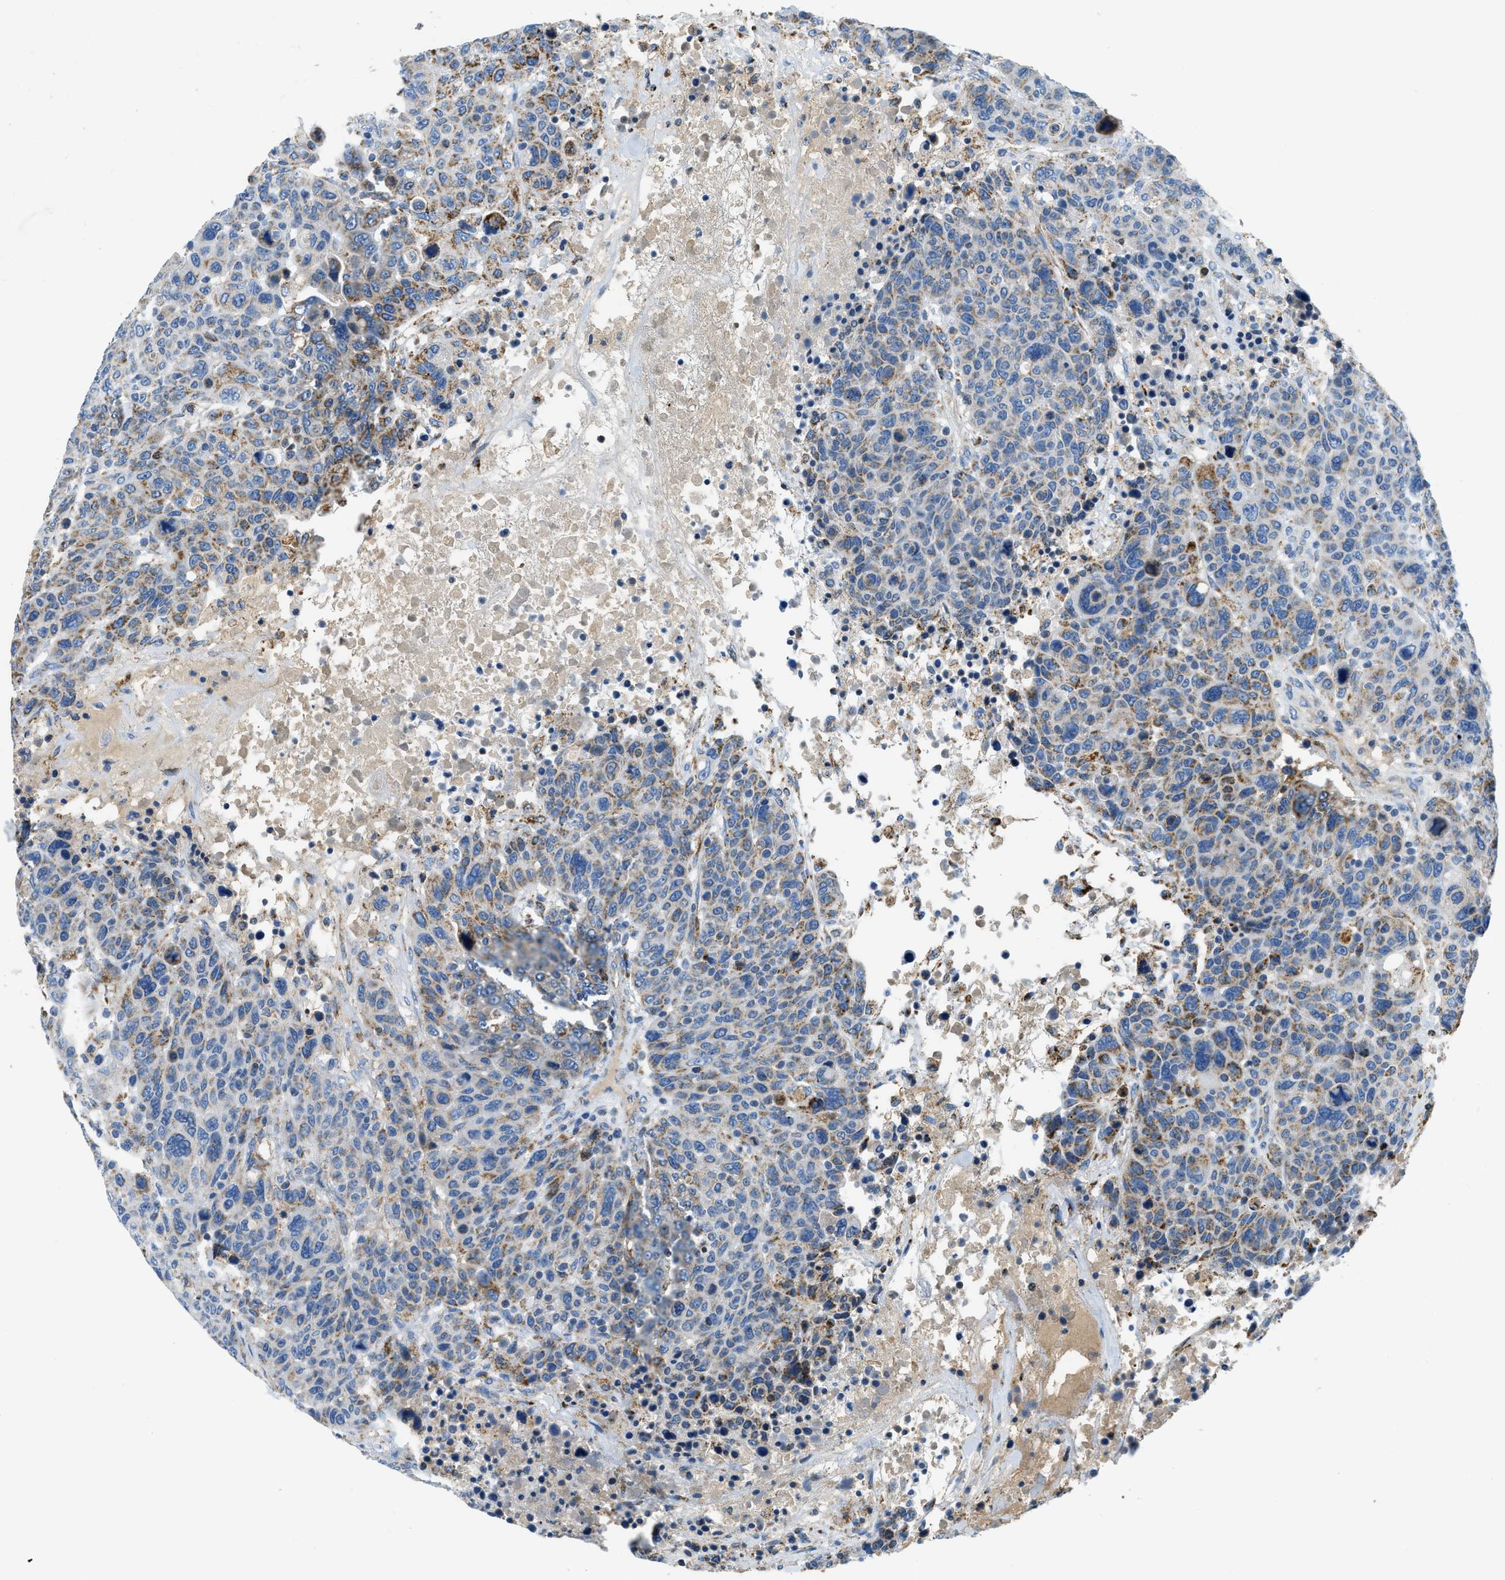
{"staining": {"intensity": "moderate", "quantity": "25%-75%", "location": "cytoplasmic/membranous"}, "tissue": "breast cancer", "cell_type": "Tumor cells", "image_type": "cancer", "snomed": [{"axis": "morphology", "description": "Duct carcinoma"}, {"axis": "topography", "description": "Breast"}], "caption": "Moderate cytoplasmic/membranous positivity is present in approximately 25%-75% of tumor cells in invasive ductal carcinoma (breast).", "gene": "ACADVL", "patient": {"sex": "female", "age": 37}}